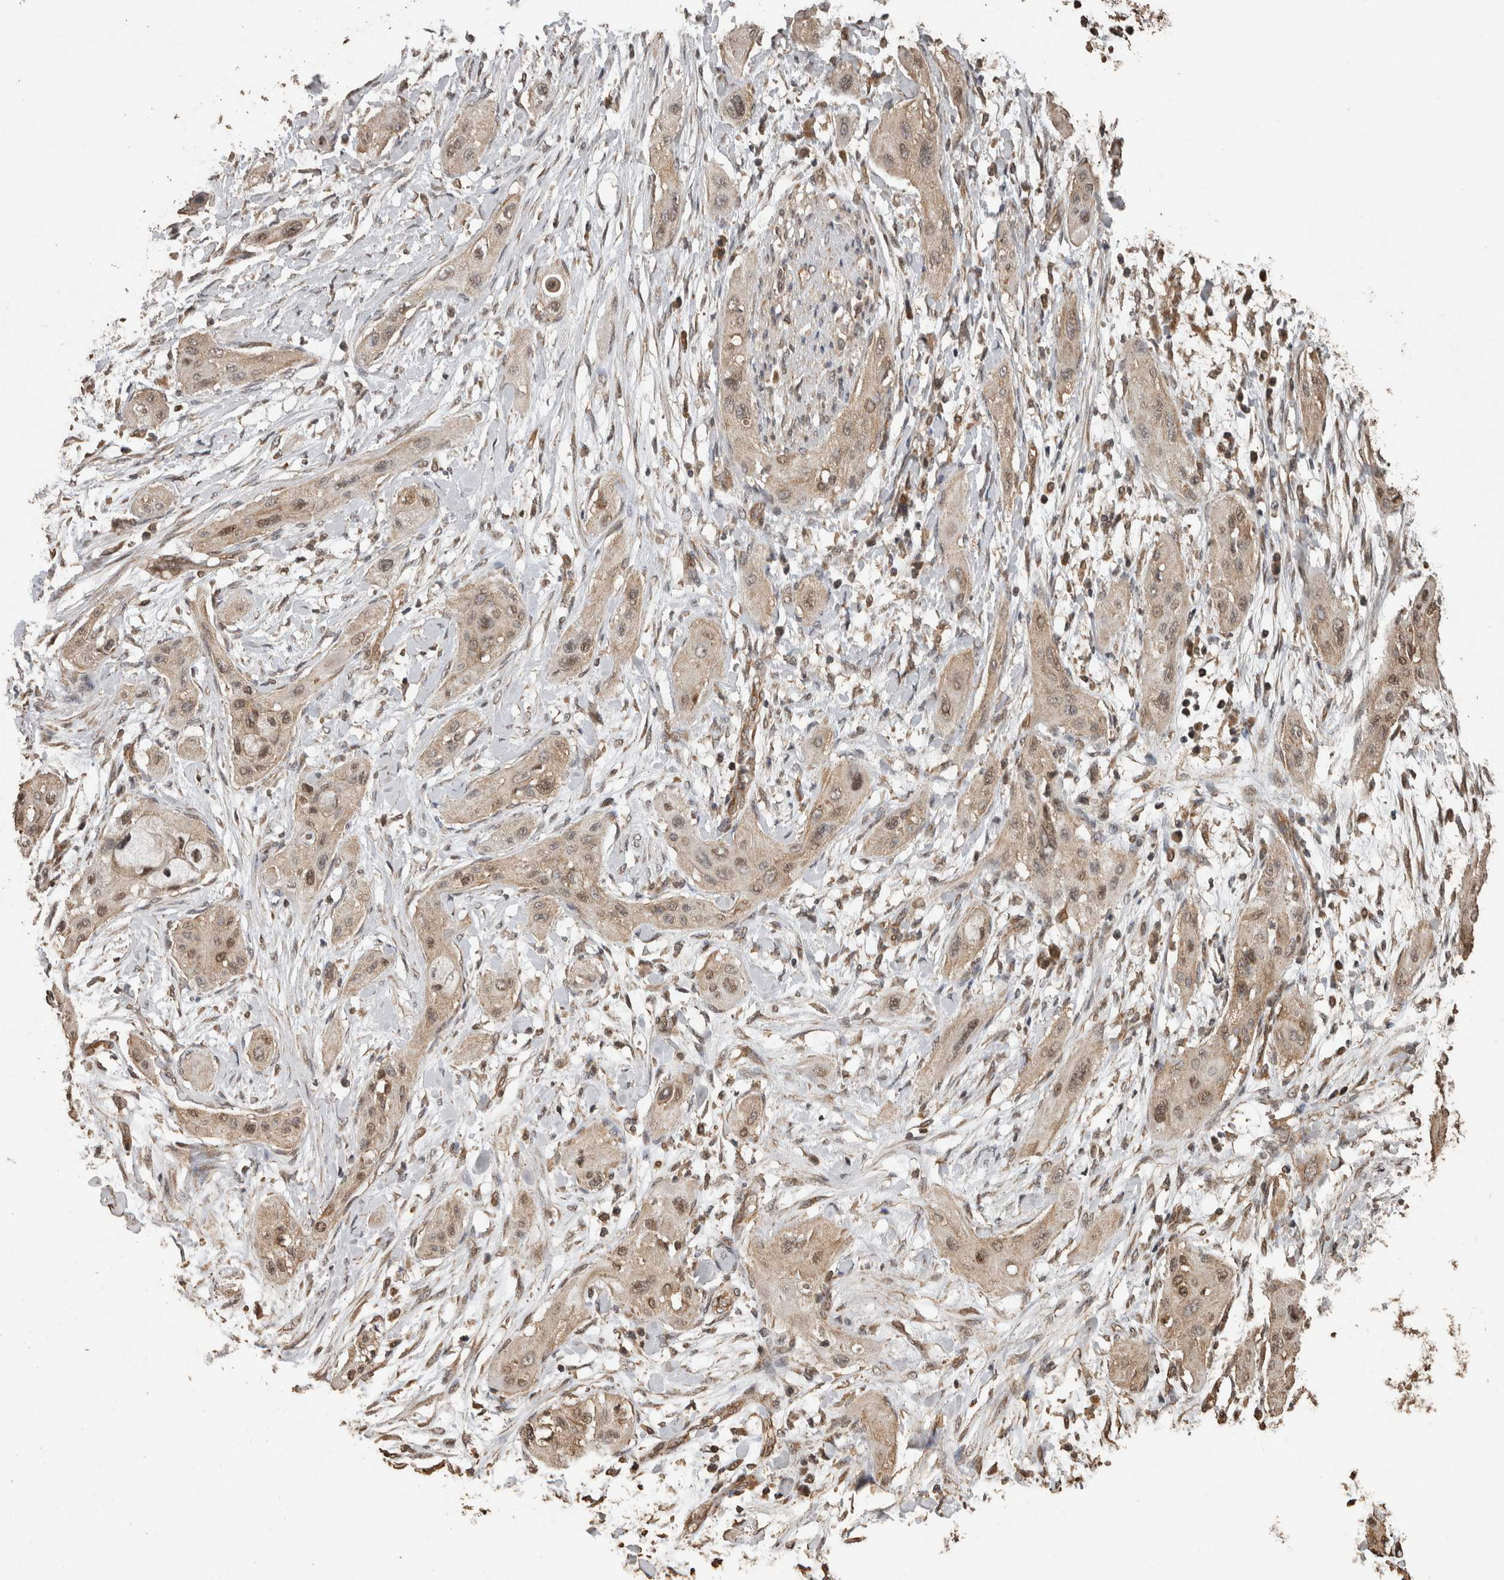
{"staining": {"intensity": "weak", "quantity": ">75%", "location": "cytoplasmic/membranous,nuclear"}, "tissue": "lung cancer", "cell_type": "Tumor cells", "image_type": "cancer", "snomed": [{"axis": "morphology", "description": "Squamous cell carcinoma, NOS"}, {"axis": "topography", "description": "Lung"}], "caption": "Brown immunohistochemical staining in human lung cancer reveals weak cytoplasmic/membranous and nuclear positivity in about >75% of tumor cells. Nuclei are stained in blue.", "gene": "PINK1", "patient": {"sex": "female", "age": 47}}